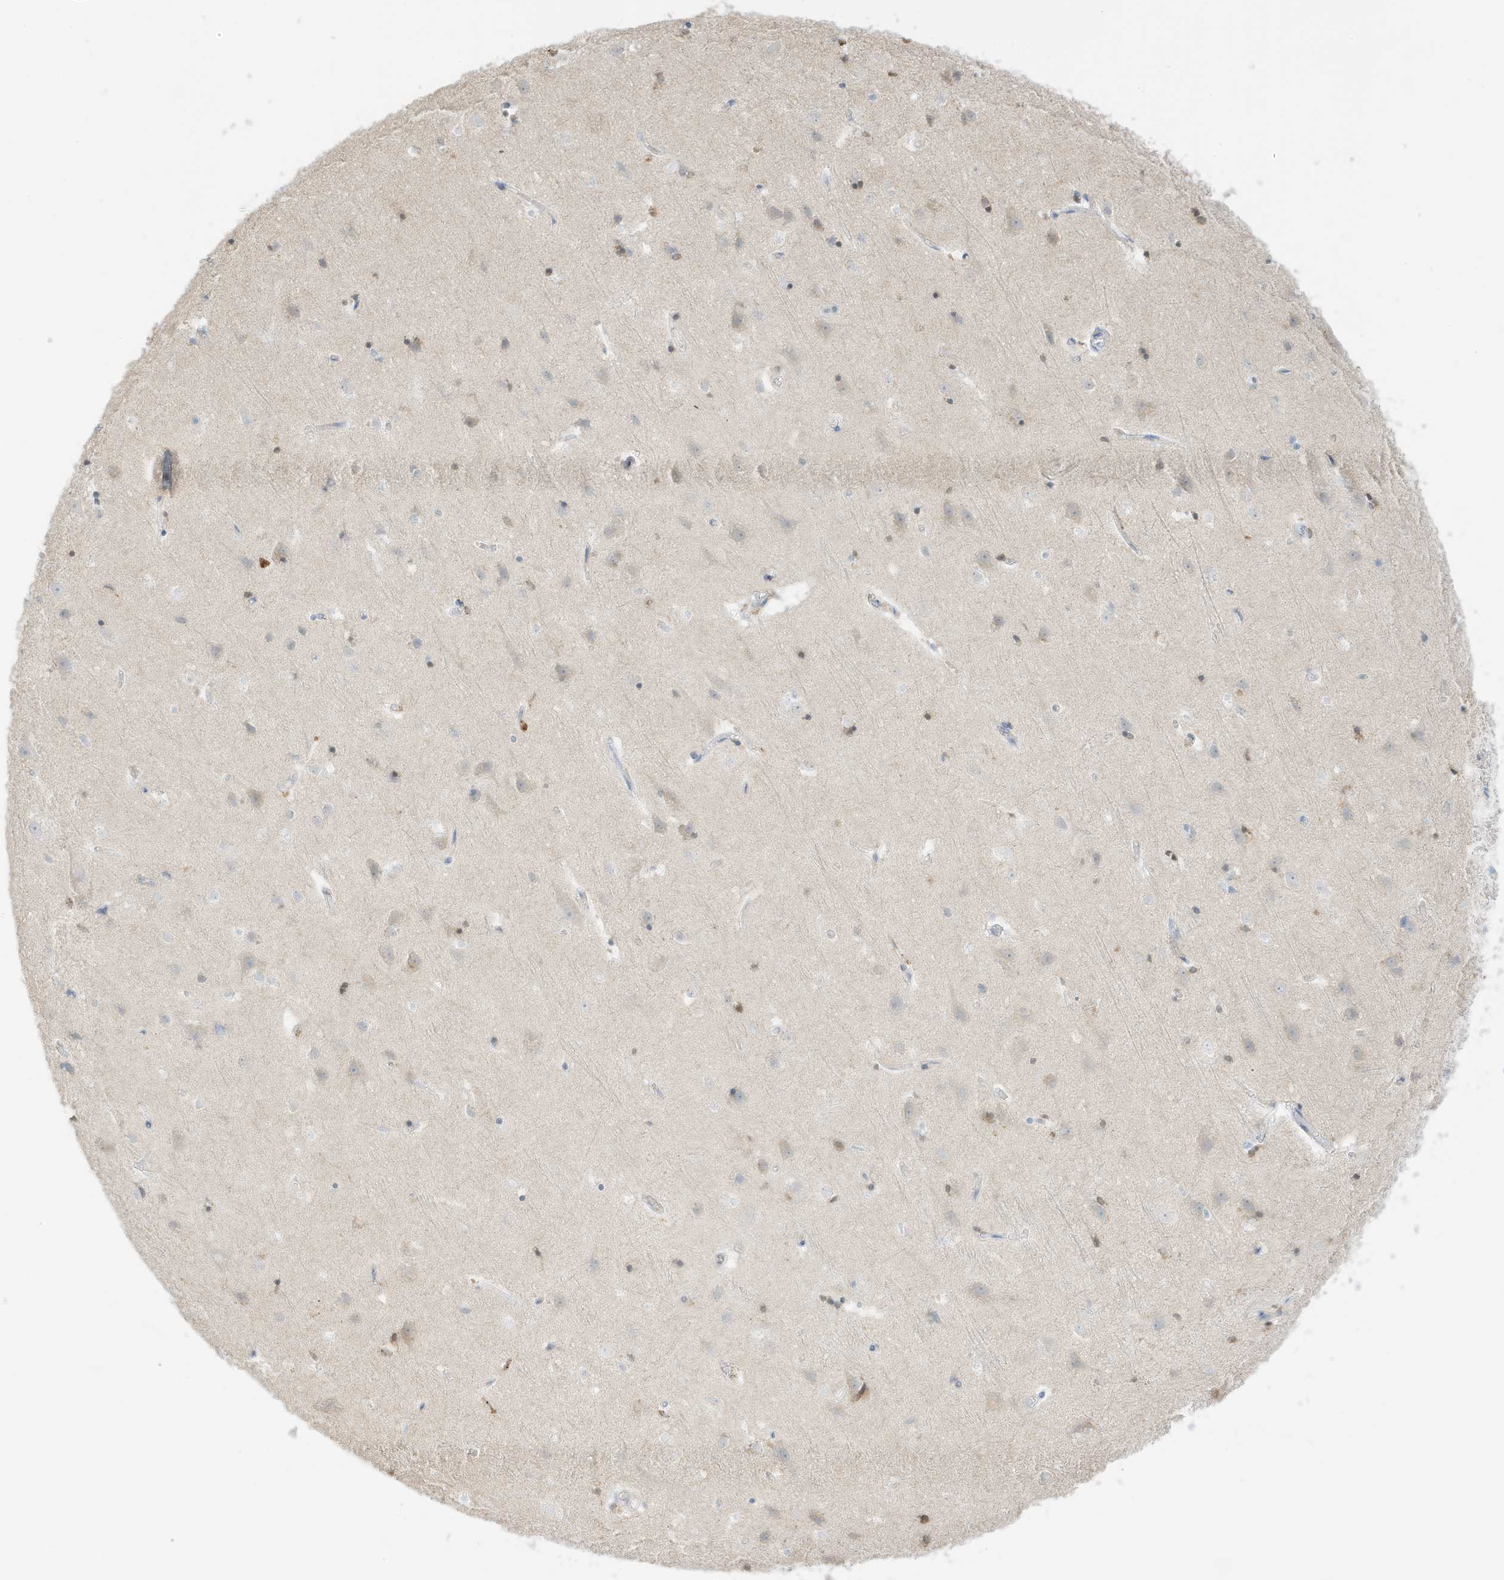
{"staining": {"intensity": "negative", "quantity": "none", "location": "none"}, "tissue": "cerebral cortex", "cell_type": "Endothelial cells", "image_type": "normal", "snomed": [{"axis": "morphology", "description": "Normal tissue, NOS"}, {"axis": "topography", "description": "Cerebral cortex"}], "caption": "DAB immunohistochemical staining of benign cerebral cortex shows no significant positivity in endothelial cells.", "gene": "GCA", "patient": {"sex": "male", "age": 54}}